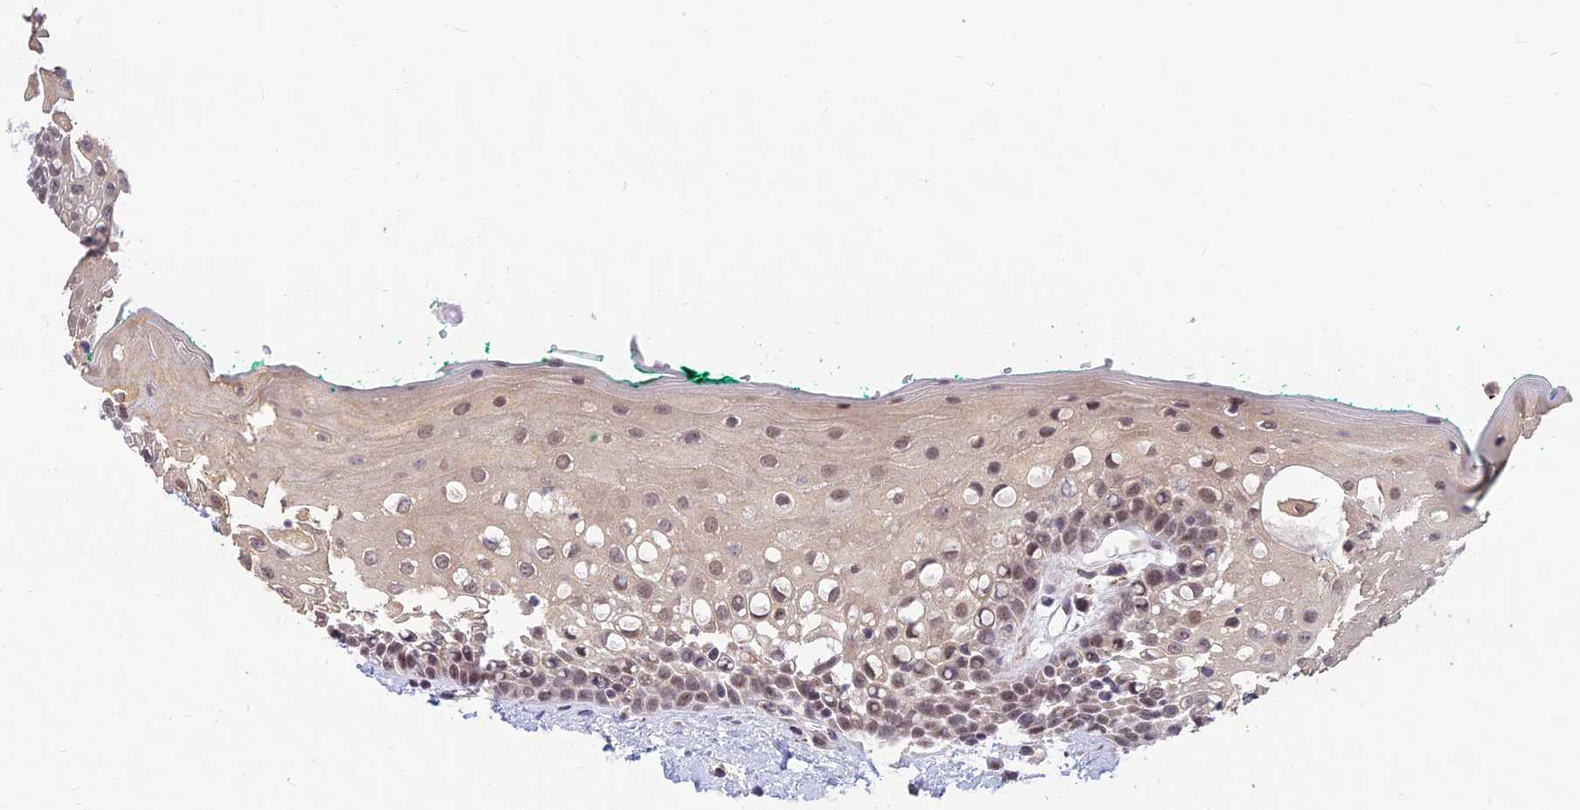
{"staining": {"intensity": "weak", "quantity": ">75%", "location": "nuclear"}, "tissue": "oral mucosa", "cell_type": "Squamous epithelial cells", "image_type": "normal", "snomed": [{"axis": "morphology", "description": "Normal tissue, NOS"}, {"axis": "topography", "description": "Oral tissue"}], "caption": "Benign oral mucosa displays weak nuclear staining in approximately >75% of squamous epithelial cells.", "gene": "MICOS13", "patient": {"sex": "female", "age": 70}}